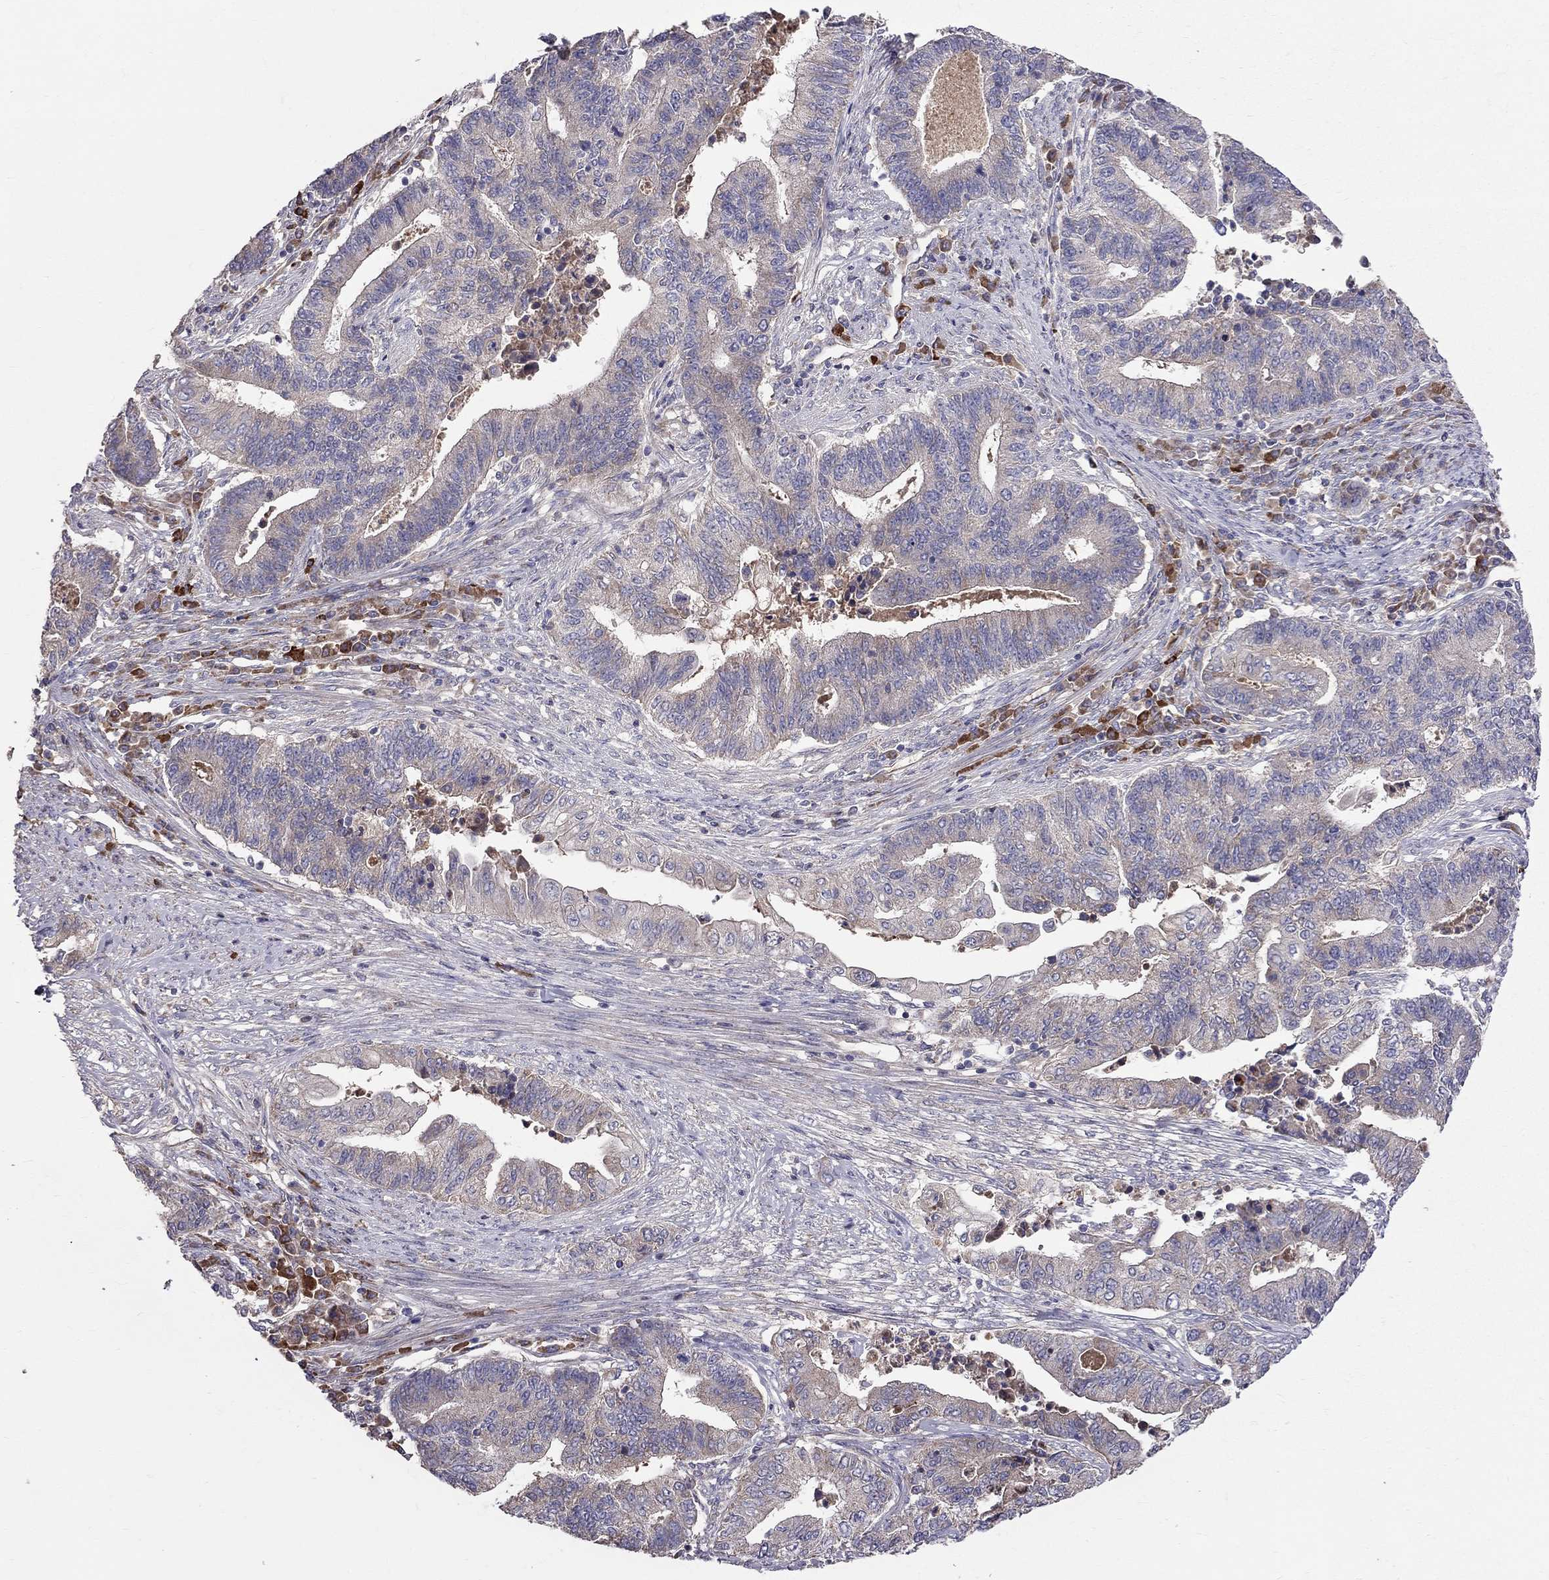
{"staining": {"intensity": "weak", "quantity": "<25%", "location": "cytoplasmic/membranous"}, "tissue": "endometrial cancer", "cell_type": "Tumor cells", "image_type": "cancer", "snomed": [{"axis": "morphology", "description": "Adenocarcinoma, NOS"}, {"axis": "topography", "description": "Uterus"}, {"axis": "topography", "description": "Endometrium"}], "caption": "High magnification brightfield microscopy of adenocarcinoma (endometrial) stained with DAB (brown) and counterstained with hematoxylin (blue): tumor cells show no significant positivity.", "gene": "PIK3CG", "patient": {"sex": "female", "age": 54}}